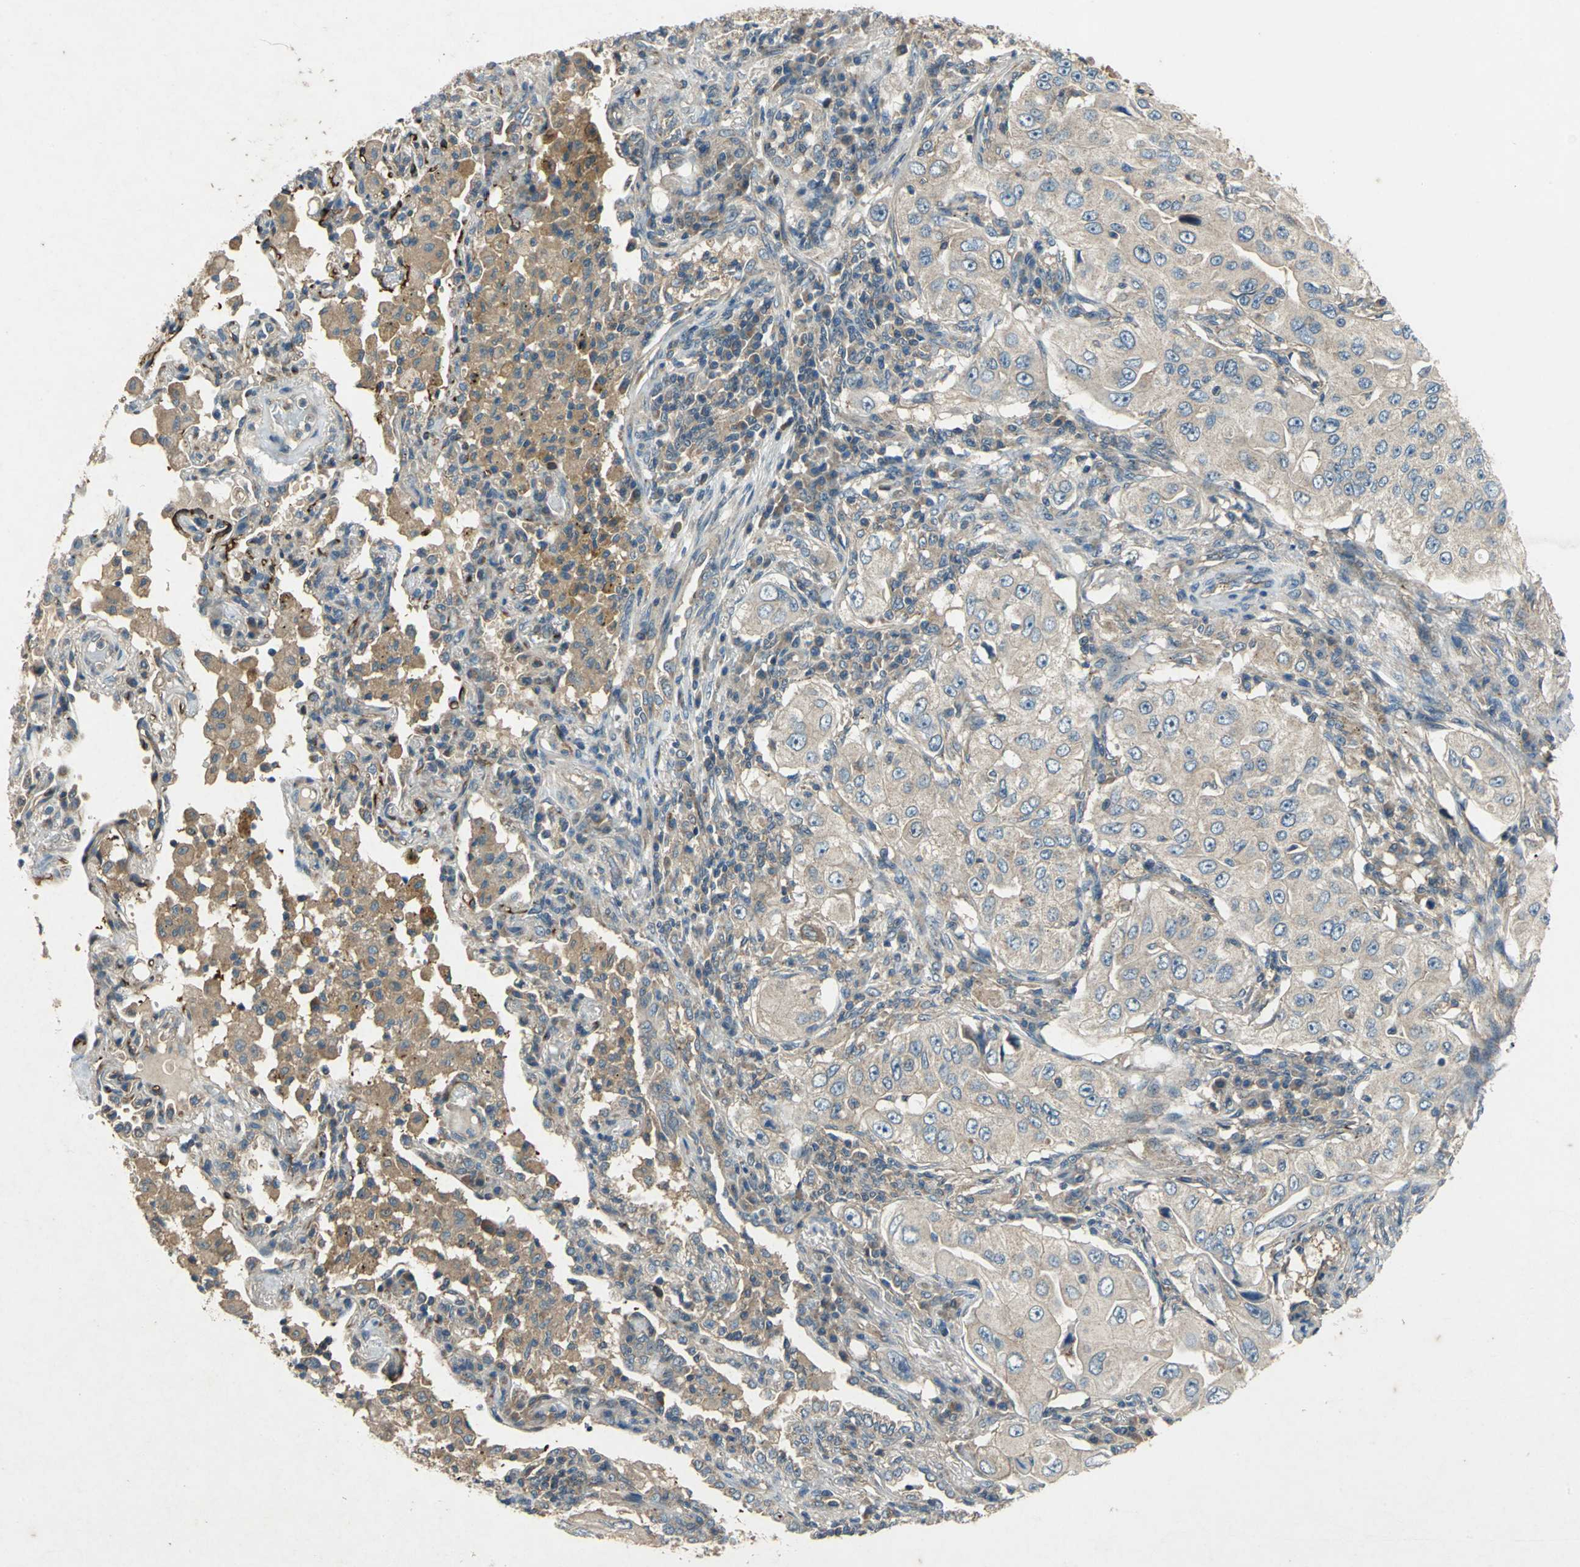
{"staining": {"intensity": "negative", "quantity": "none", "location": "none"}, "tissue": "lung cancer", "cell_type": "Tumor cells", "image_type": "cancer", "snomed": [{"axis": "morphology", "description": "Adenocarcinoma, NOS"}, {"axis": "topography", "description": "Lung"}], "caption": "Immunohistochemistry (IHC) image of neoplastic tissue: lung cancer (adenocarcinoma) stained with DAB (3,3'-diaminobenzidine) reveals no significant protein staining in tumor cells.", "gene": "EMCN", "patient": {"sex": "male", "age": 84}}